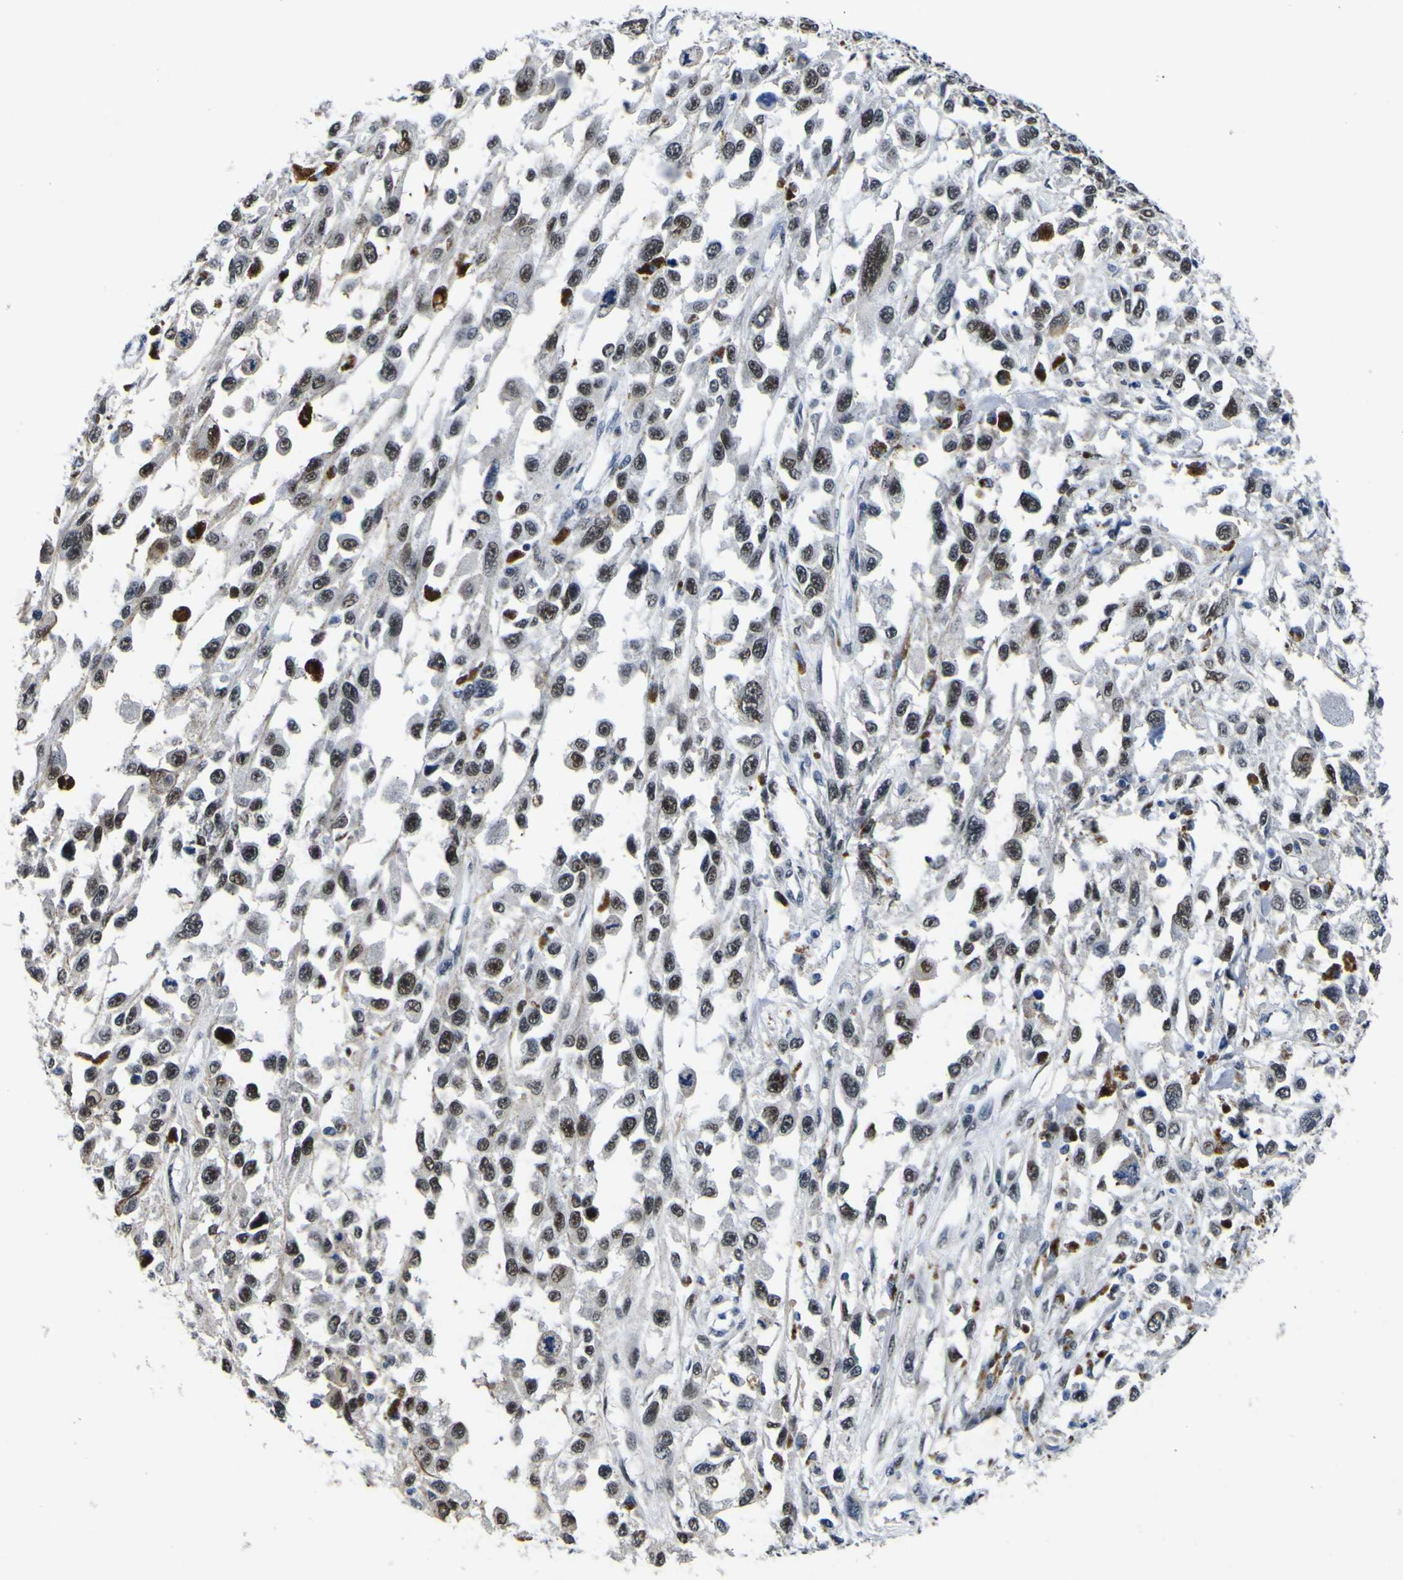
{"staining": {"intensity": "moderate", "quantity": ">75%", "location": "nuclear"}, "tissue": "melanoma", "cell_type": "Tumor cells", "image_type": "cancer", "snomed": [{"axis": "morphology", "description": "Malignant melanoma, Metastatic site"}, {"axis": "topography", "description": "Lymph node"}], "caption": "High-power microscopy captured an immunohistochemistry (IHC) micrograph of melanoma, revealing moderate nuclear positivity in about >75% of tumor cells. Nuclei are stained in blue.", "gene": "CUL4B", "patient": {"sex": "male", "age": 59}}